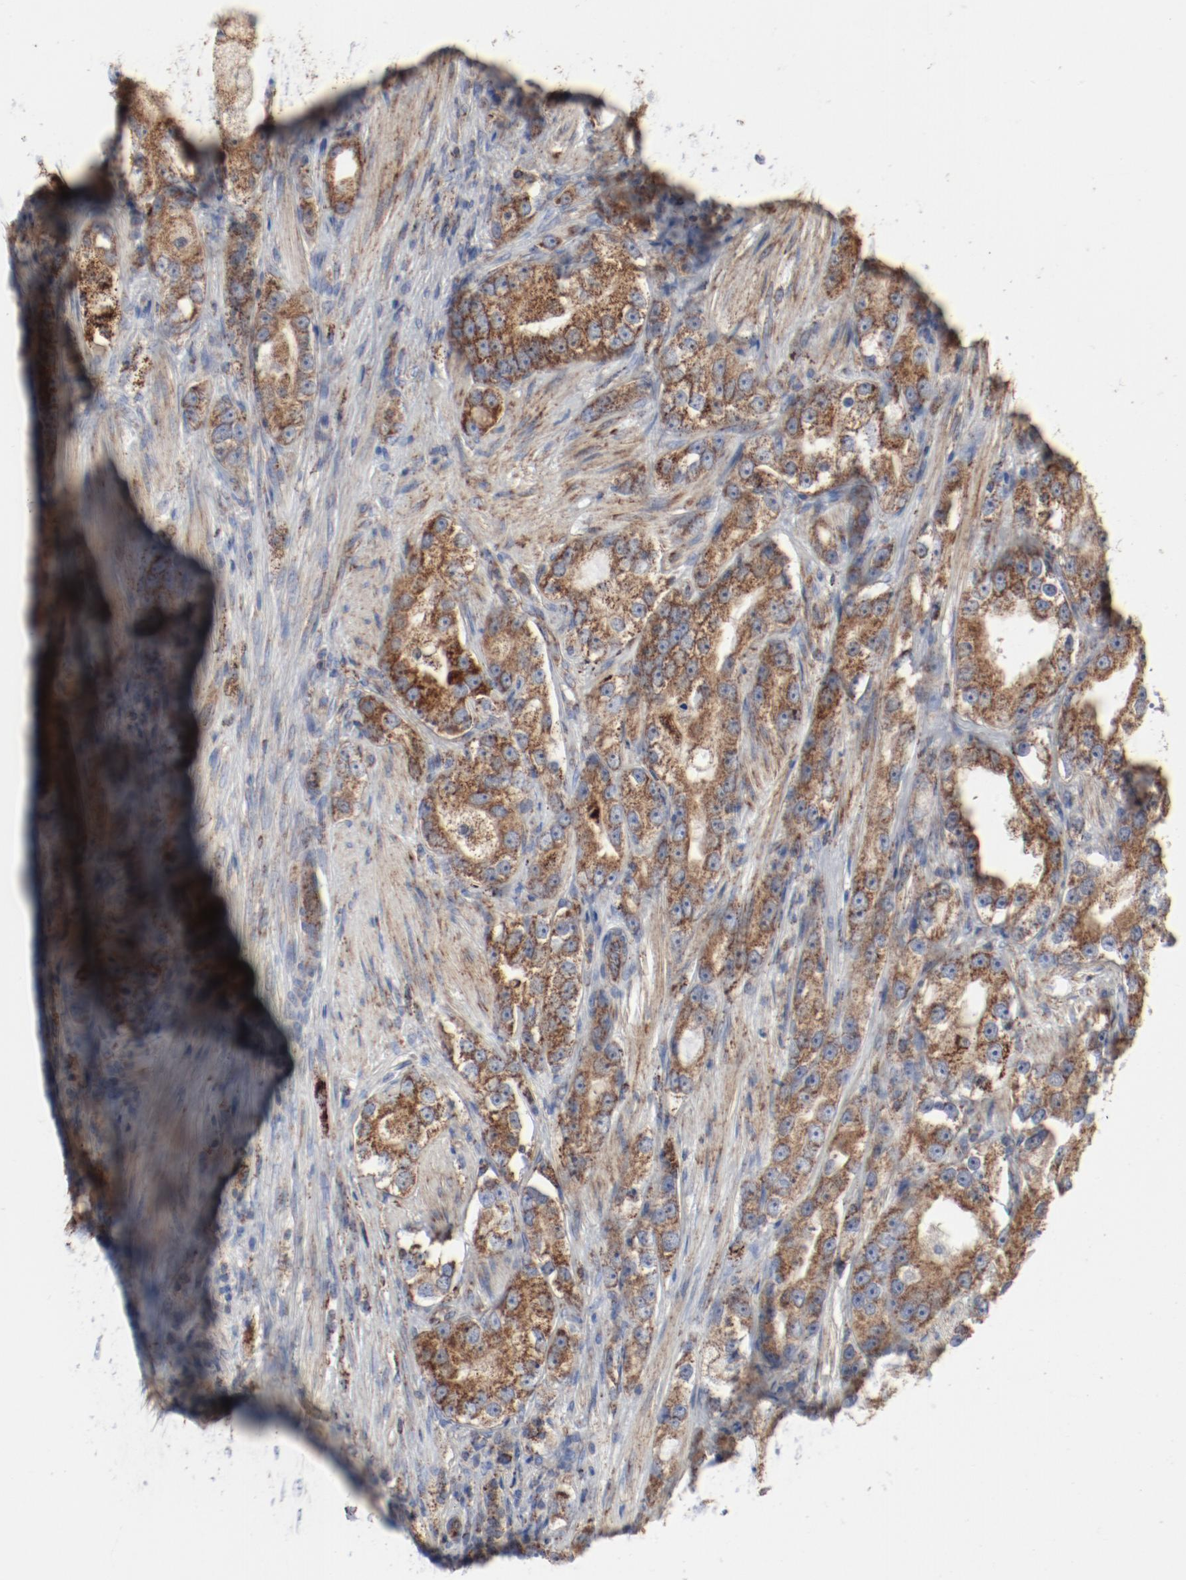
{"staining": {"intensity": "moderate", "quantity": ">75%", "location": "cytoplasmic/membranous"}, "tissue": "prostate cancer", "cell_type": "Tumor cells", "image_type": "cancer", "snomed": [{"axis": "morphology", "description": "Adenocarcinoma, High grade"}, {"axis": "topography", "description": "Prostate"}], "caption": "Immunohistochemistry (IHC) histopathology image of neoplastic tissue: adenocarcinoma (high-grade) (prostate) stained using immunohistochemistry exhibits medium levels of moderate protein expression localized specifically in the cytoplasmic/membranous of tumor cells, appearing as a cytoplasmic/membranous brown color.", "gene": "SETD3", "patient": {"sex": "male", "age": 63}}